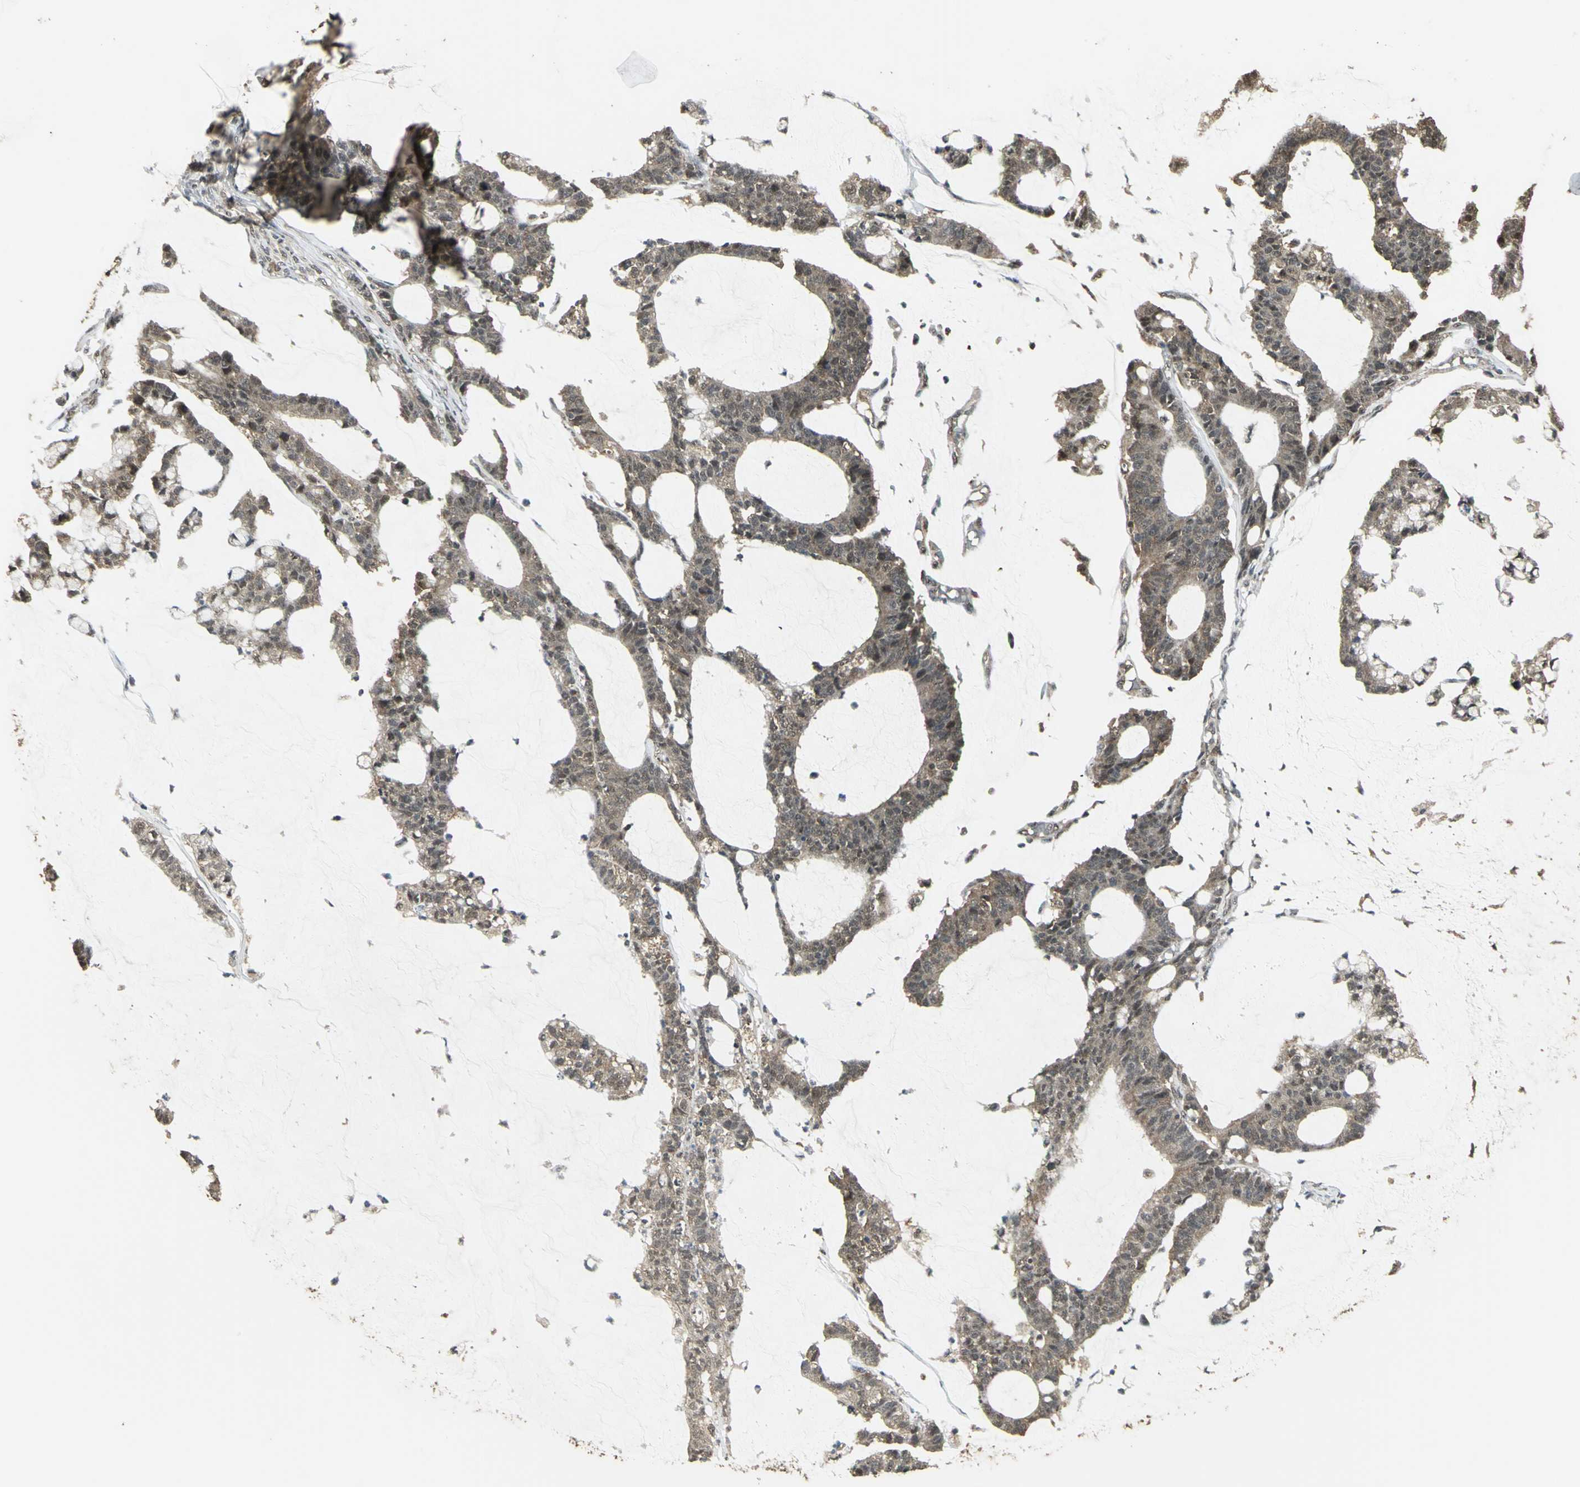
{"staining": {"intensity": "moderate", "quantity": ">75%", "location": "cytoplasmic/membranous"}, "tissue": "colorectal cancer", "cell_type": "Tumor cells", "image_type": "cancer", "snomed": [{"axis": "morphology", "description": "Adenocarcinoma, NOS"}, {"axis": "topography", "description": "Rectum"}], "caption": "Moderate cytoplasmic/membranous protein expression is seen in about >75% of tumor cells in adenocarcinoma (colorectal).", "gene": "UCHL5", "patient": {"sex": "female", "age": 67}}